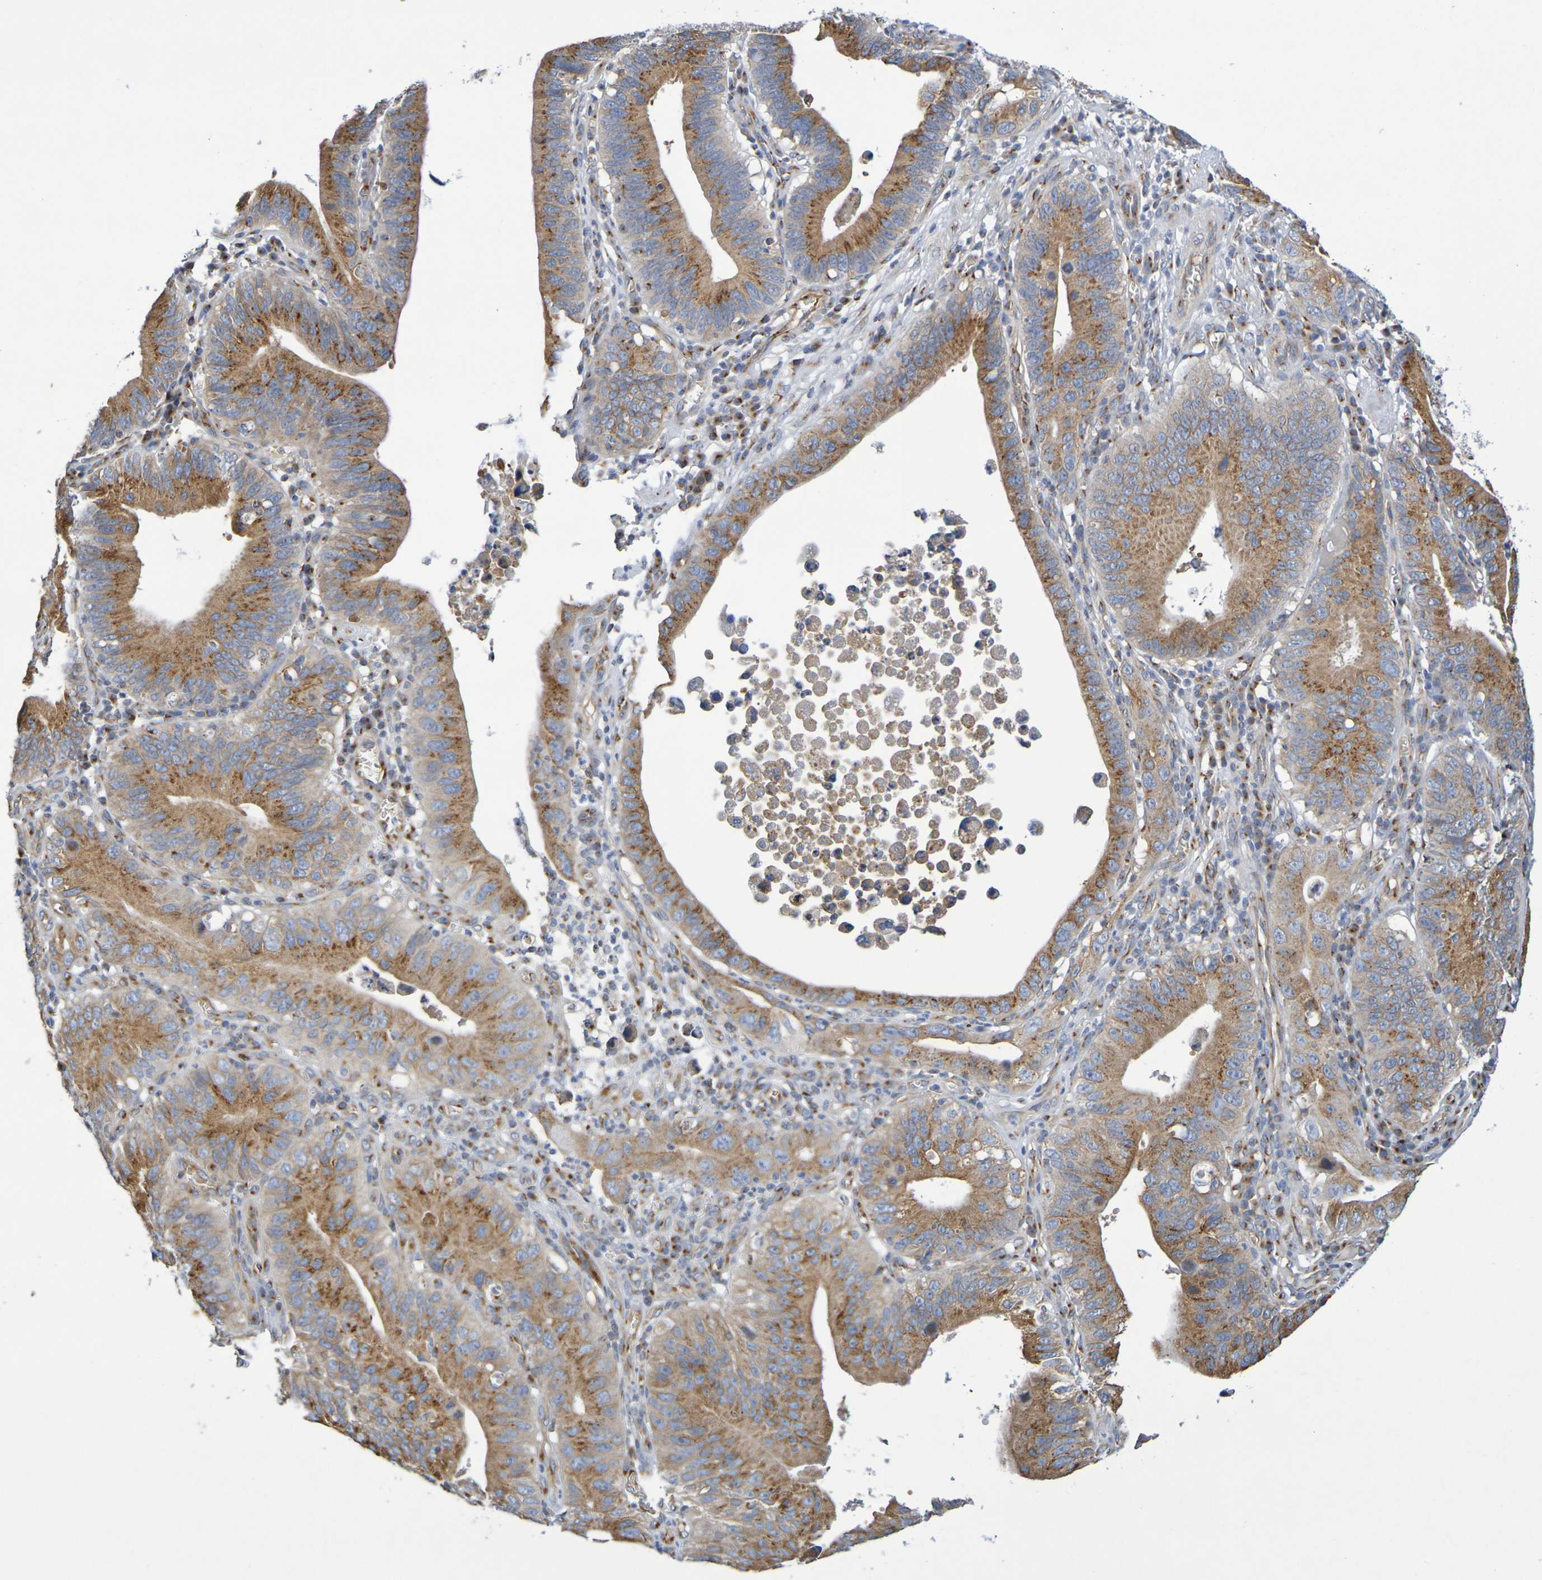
{"staining": {"intensity": "moderate", "quantity": ">75%", "location": "cytoplasmic/membranous"}, "tissue": "stomach cancer", "cell_type": "Tumor cells", "image_type": "cancer", "snomed": [{"axis": "morphology", "description": "Adenocarcinoma, NOS"}, {"axis": "topography", "description": "Stomach"}, {"axis": "topography", "description": "Gastric cardia"}], "caption": "DAB (3,3'-diaminobenzidine) immunohistochemical staining of stomach cancer reveals moderate cytoplasmic/membranous protein staining in approximately >75% of tumor cells. (Stains: DAB in brown, nuclei in blue, Microscopy: brightfield microscopy at high magnification).", "gene": "DCP2", "patient": {"sex": "male", "age": 59}}